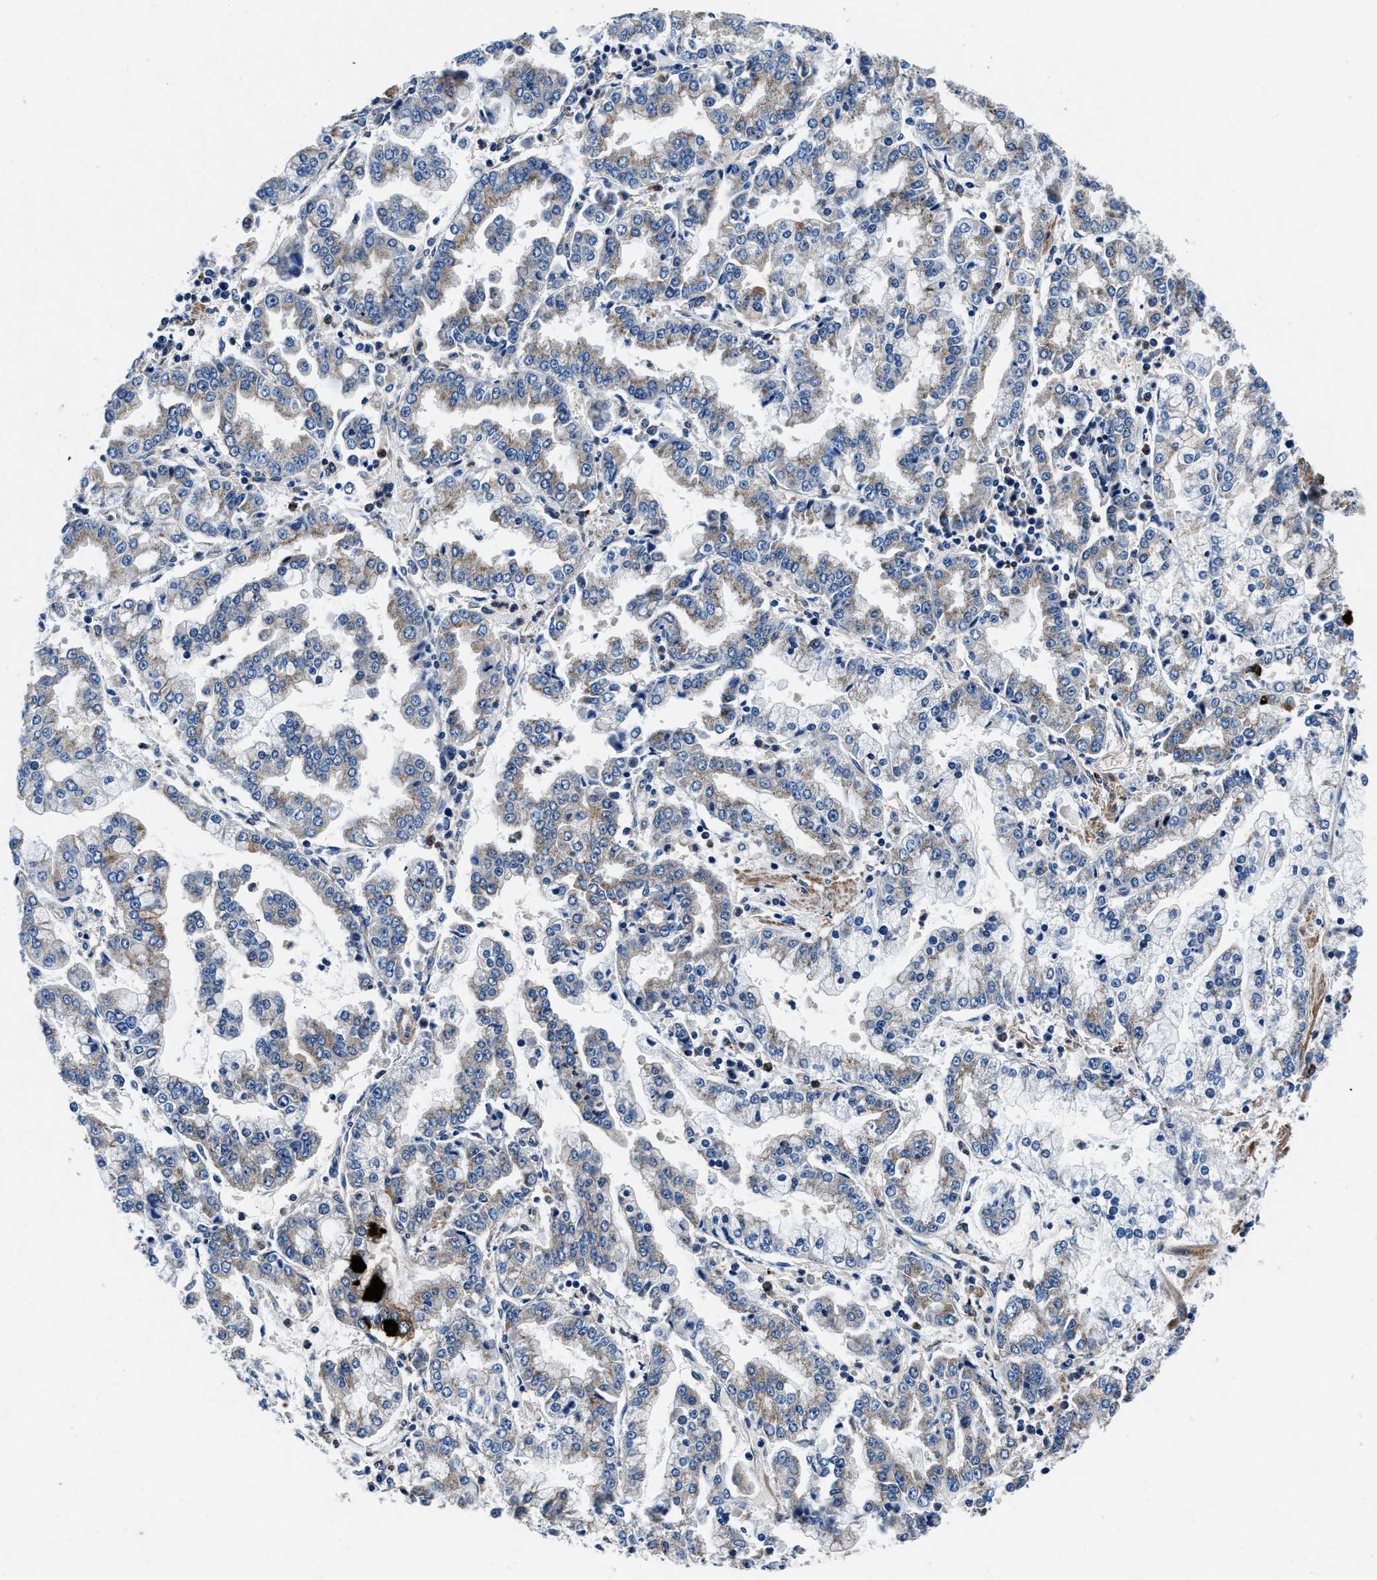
{"staining": {"intensity": "weak", "quantity": "25%-75%", "location": "cytoplasmic/membranous"}, "tissue": "stomach cancer", "cell_type": "Tumor cells", "image_type": "cancer", "snomed": [{"axis": "morphology", "description": "Adenocarcinoma, NOS"}, {"axis": "topography", "description": "Stomach"}], "caption": "Tumor cells exhibit weak cytoplasmic/membranous expression in about 25%-75% of cells in stomach cancer (adenocarcinoma).", "gene": "NEU1", "patient": {"sex": "male", "age": 76}}